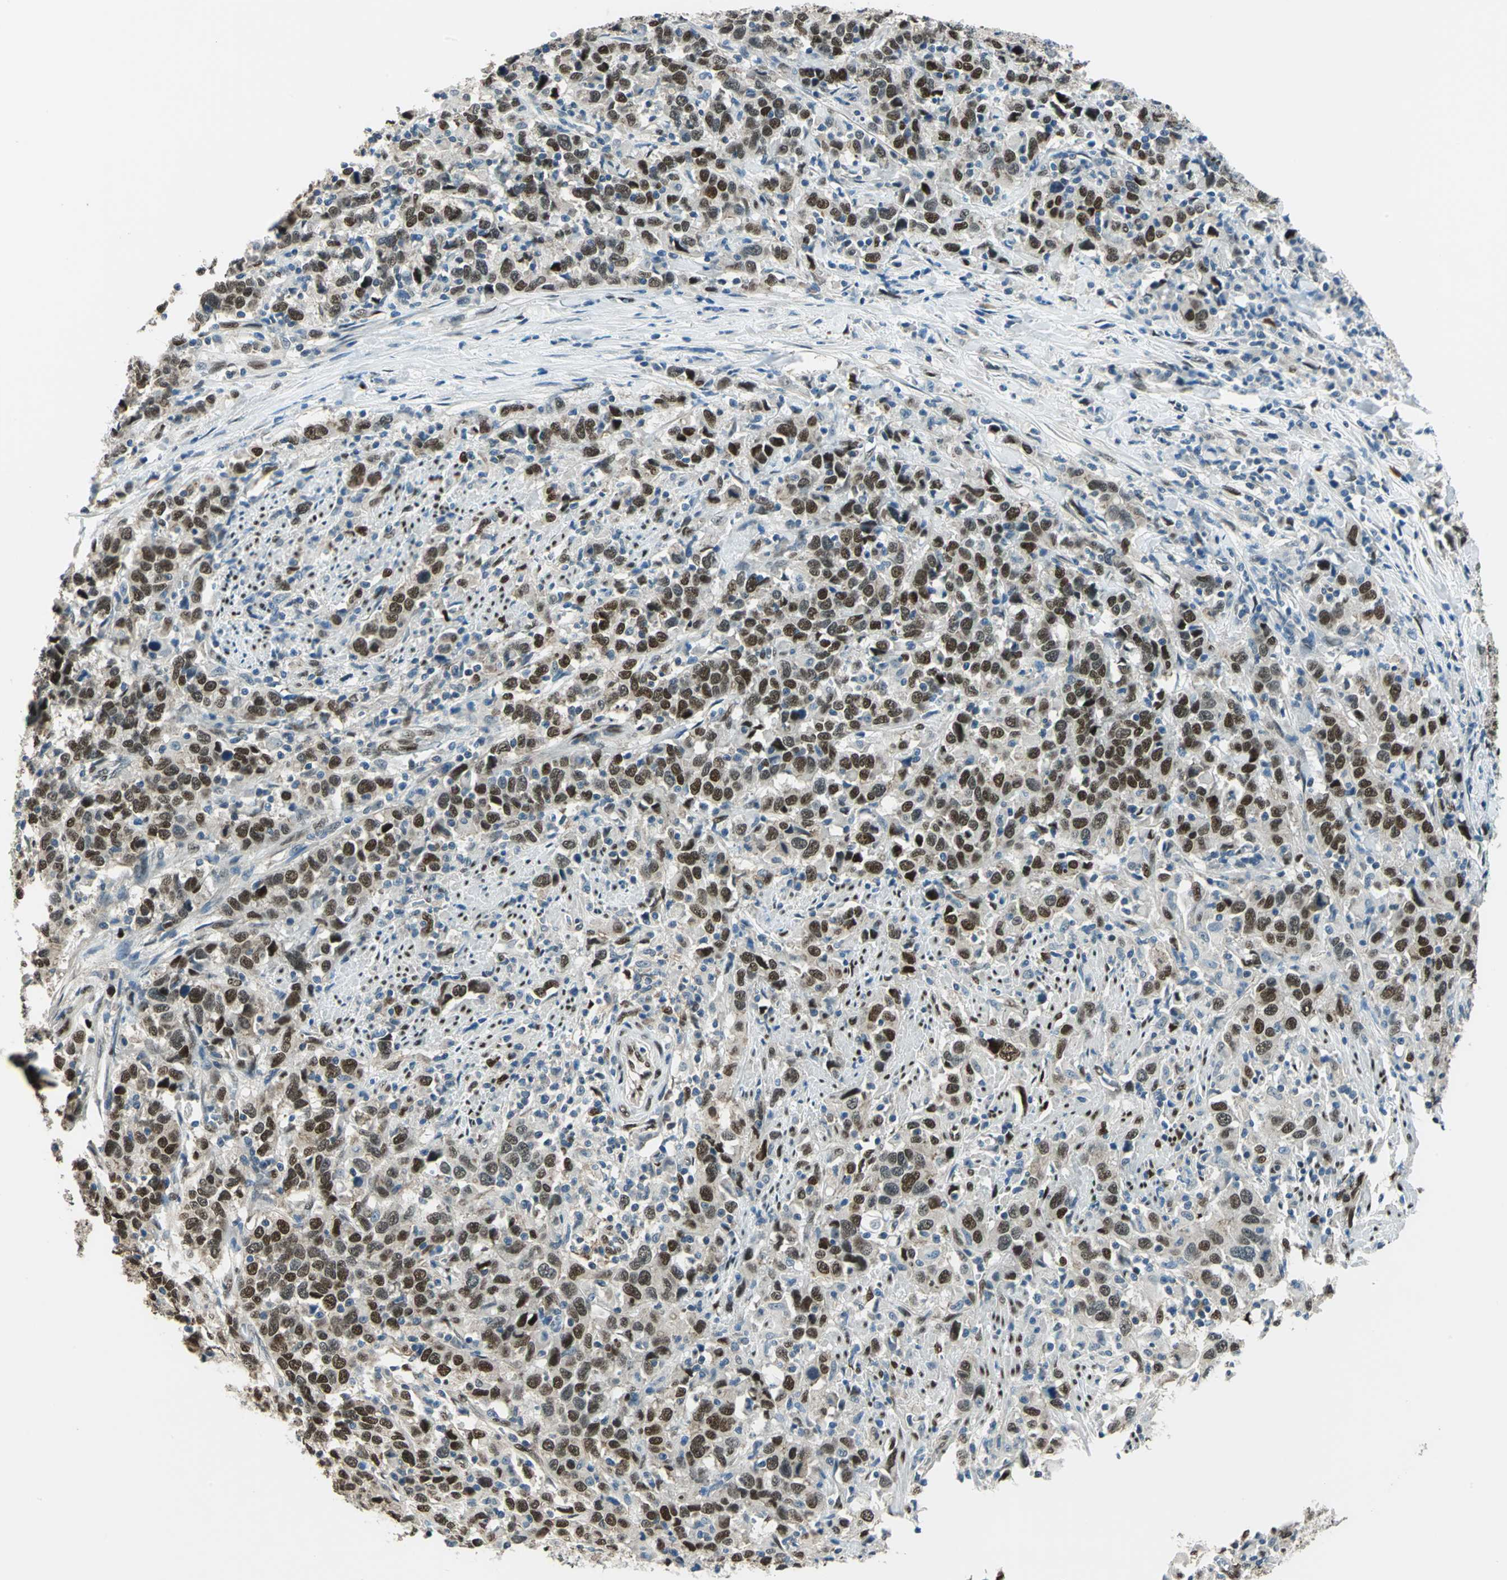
{"staining": {"intensity": "strong", "quantity": ">75%", "location": "nuclear"}, "tissue": "urothelial cancer", "cell_type": "Tumor cells", "image_type": "cancer", "snomed": [{"axis": "morphology", "description": "Urothelial carcinoma, High grade"}, {"axis": "topography", "description": "Urinary bladder"}], "caption": "Immunohistochemical staining of urothelial carcinoma (high-grade) displays high levels of strong nuclear protein expression in about >75% of tumor cells. The protein of interest is stained brown, and the nuclei are stained in blue (DAB (3,3'-diaminobenzidine) IHC with brightfield microscopy, high magnification).", "gene": "NFIA", "patient": {"sex": "male", "age": 61}}